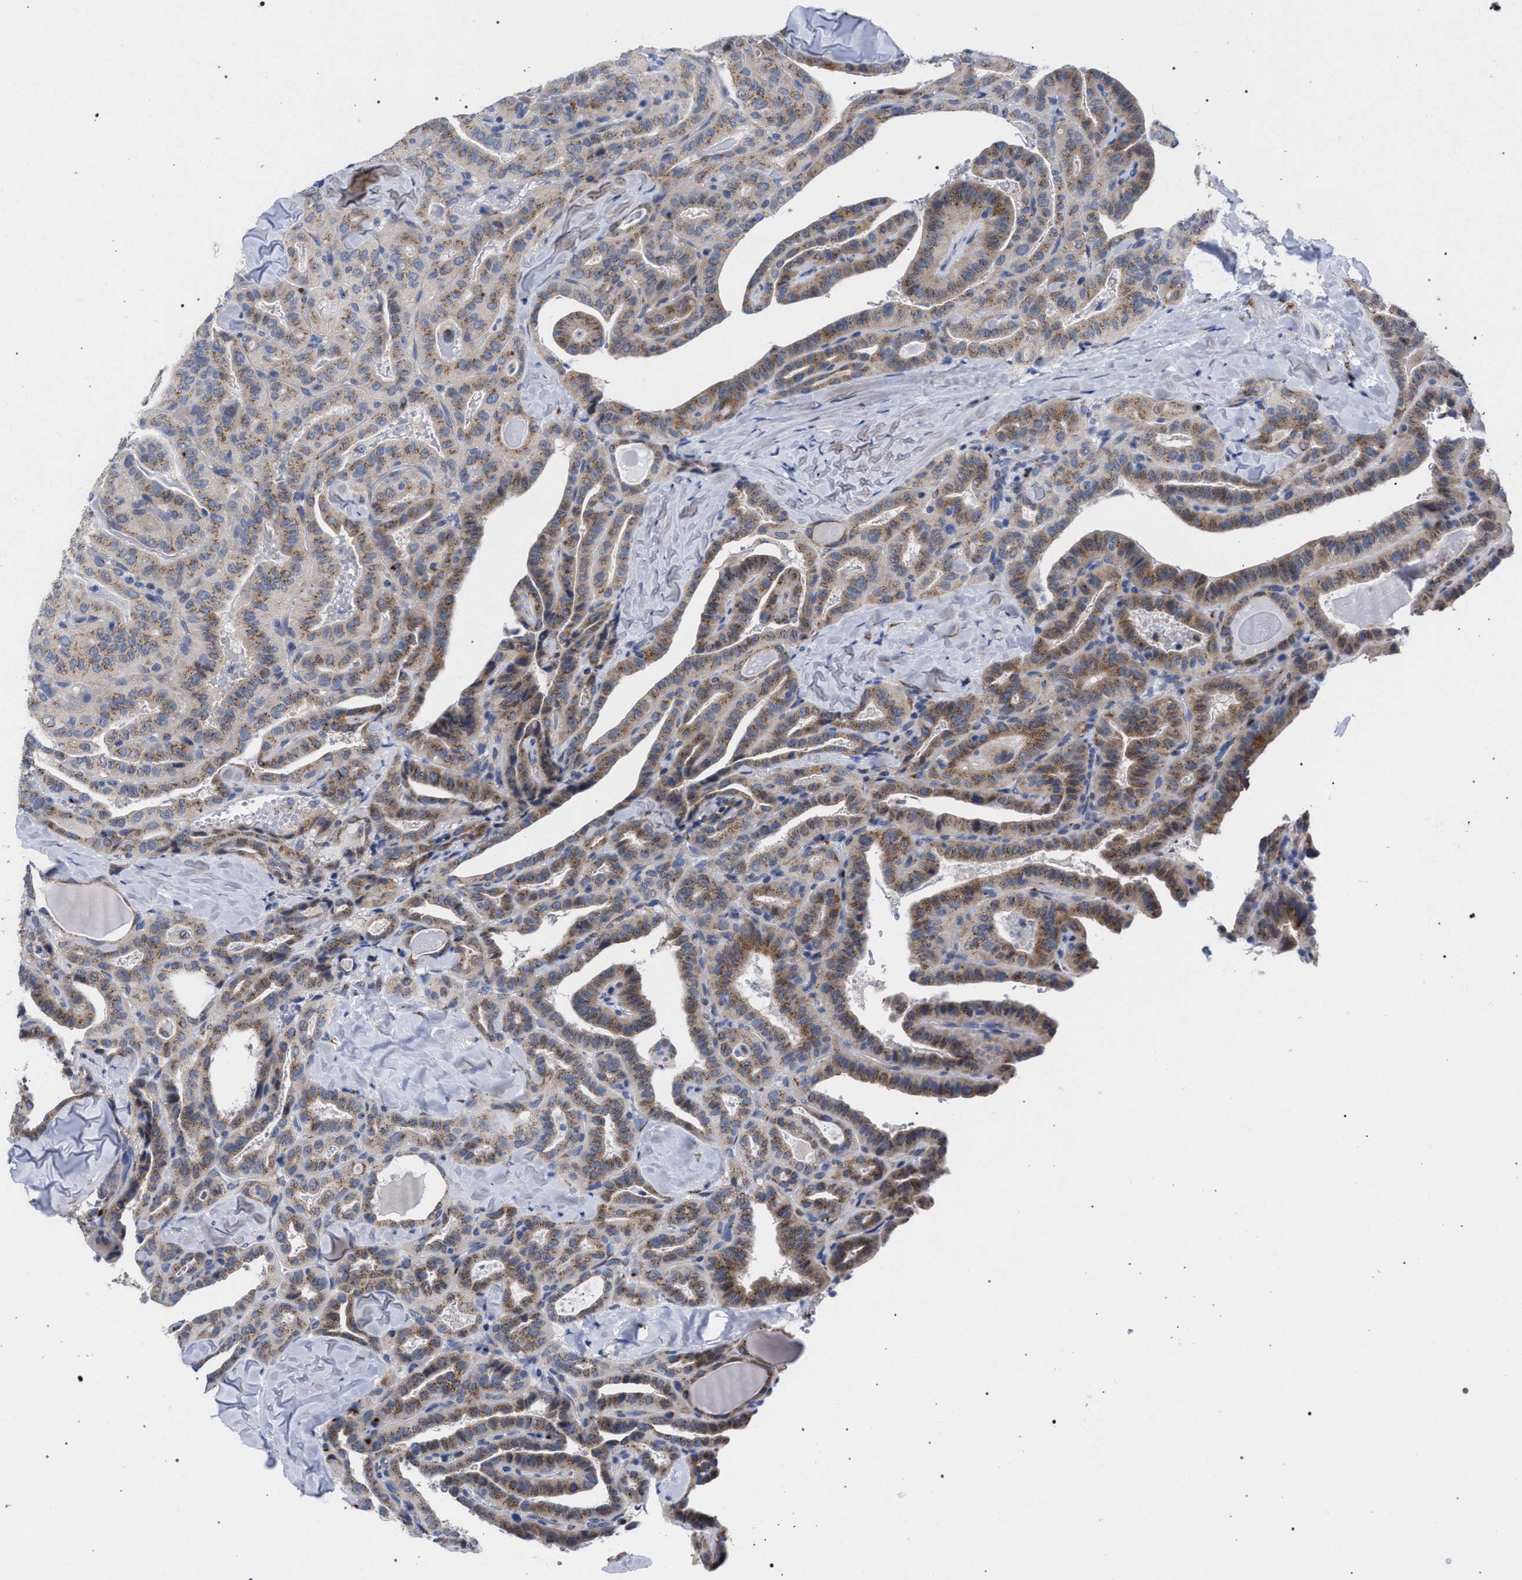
{"staining": {"intensity": "moderate", "quantity": ">75%", "location": "cytoplasmic/membranous"}, "tissue": "thyroid cancer", "cell_type": "Tumor cells", "image_type": "cancer", "snomed": [{"axis": "morphology", "description": "Papillary adenocarcinoma, NOS"}, {"axis": "topography", "description": "Thyroid gland"}], "caption": "The immunohistochemical stain labels moderate cytoplasmic/membranous staining in tumor cells of thyroid cancer (papillary adenocarcinoma) tissue.", "gene": "GOLGA2", "patient": {"sex": "male", "age": 77}}